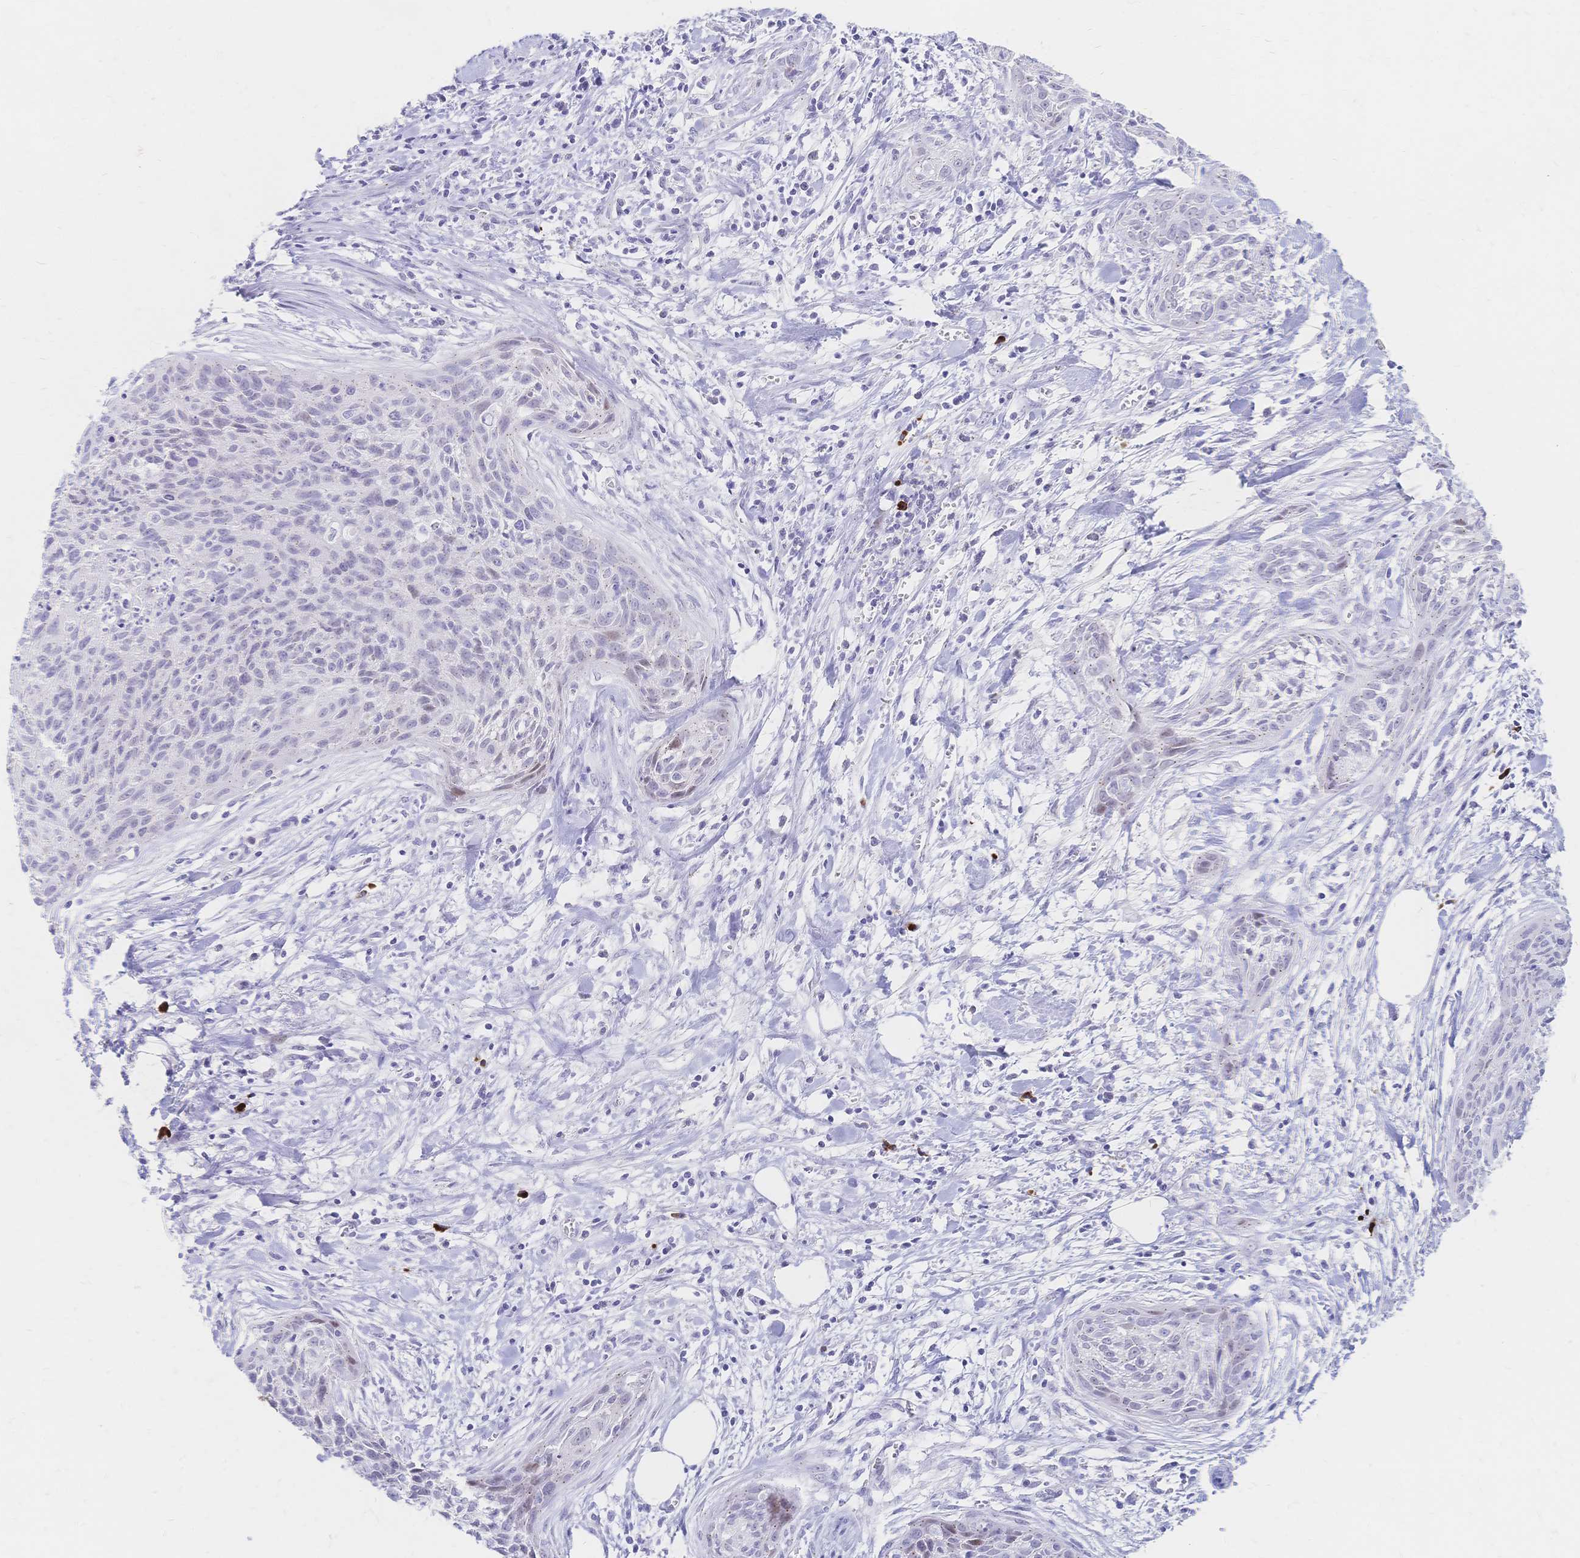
{"staining": {"intensity": "negative", "quantity": "none", "location": "none"}, "tissue": "cervical cancer", "cell_type": "Tumor cells", "image_type": "cancer", "snomed": [{"axis": "morphology", "description": "Squamous cell carcinoma, NOS"}, {"axis": "topography", "description": "Cervix"}], "caption": "Tumor cells are negative for protein expression in human cervical cancer.", "gene": "PSORS1C2", "patient": {"sex": "female", "age": 55}}